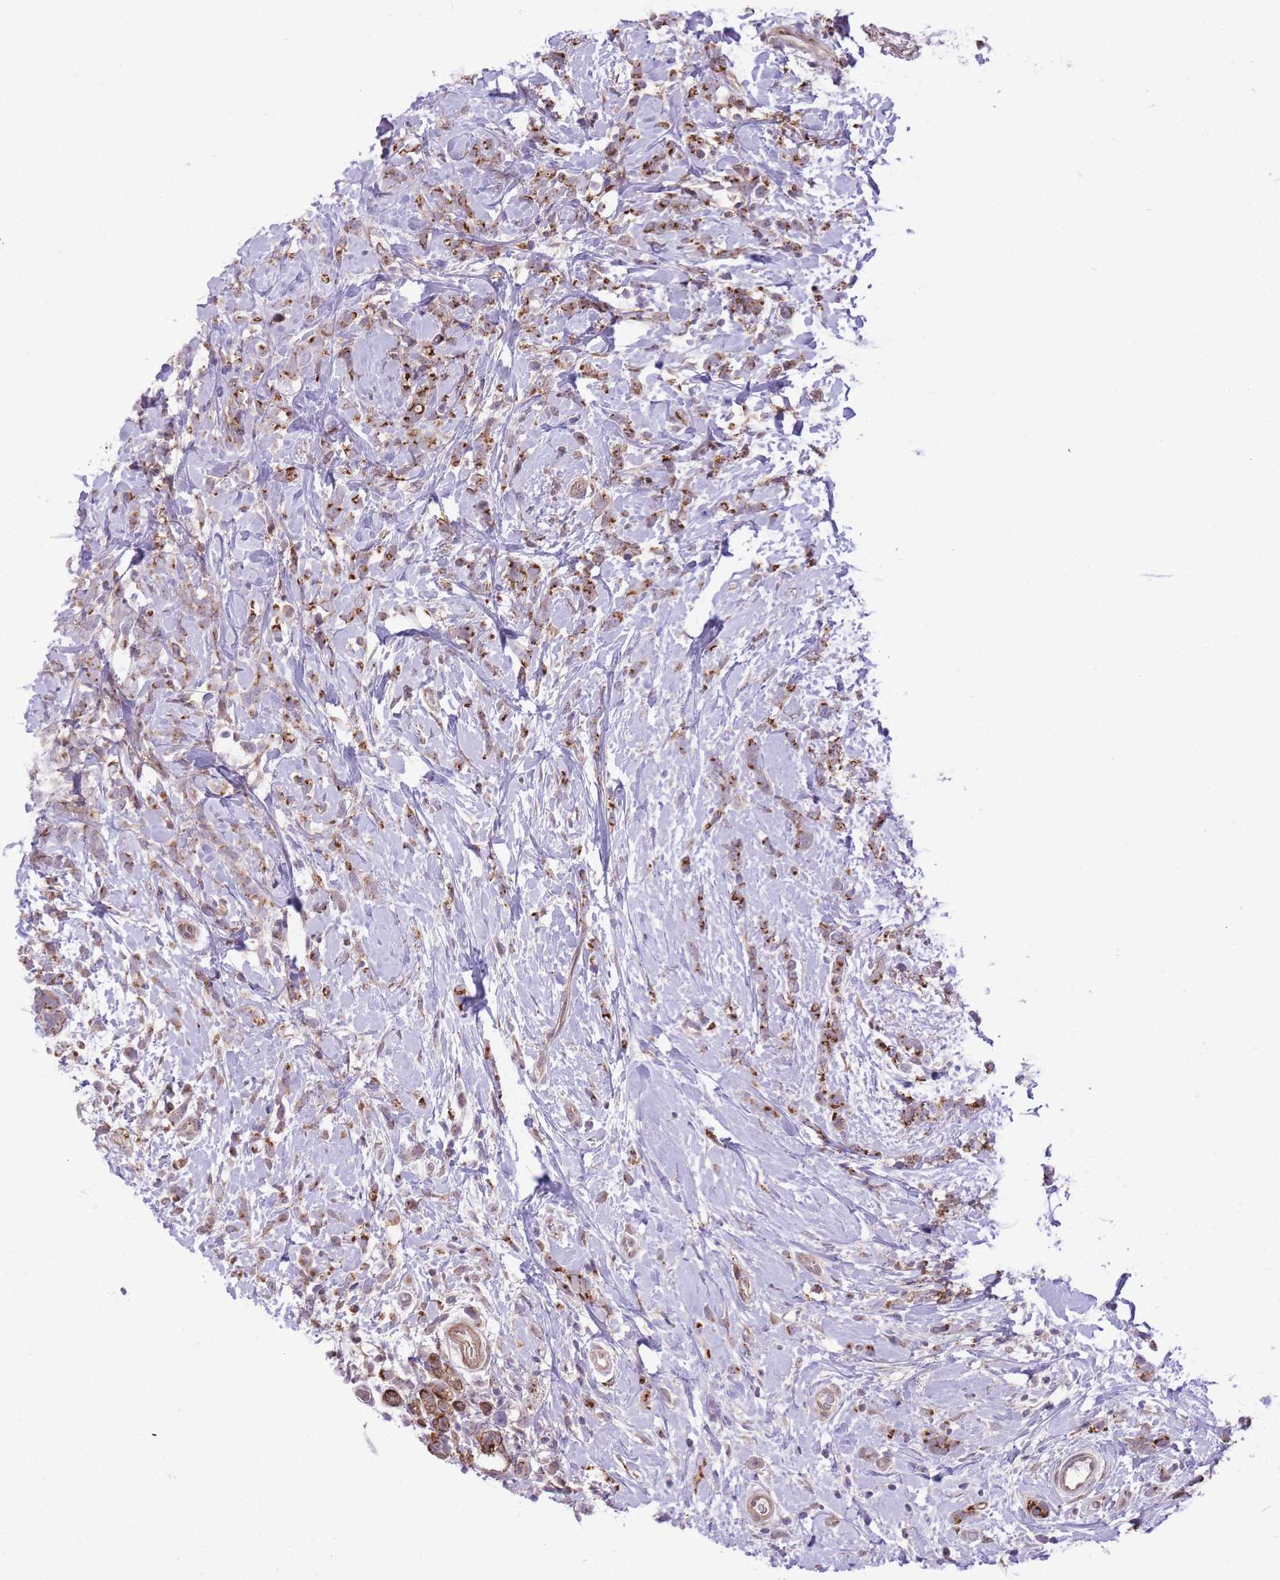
{"staining": {"intensity": "strong", "quantity": ">75%", "location": "cytoplasmic/membranous"}, "tissue": "breast cancer", "cell_type": "Tumor cells", "image_type": "cancer", "snomed": [{"axis": "morphology", "description": "Lobular carcinoma"}, {"axis": "topography", "description": "Breast"}], "caption": "Brown immunohistochemical staining in human breast cancer shows strong cytoplasmic/membranous positivity in about >75% of tumor cells. The staining is performed using DAB (3,3'-diaminobenzidine) brown chromogen to label protein expression. The nuclei are counter-stained blue using hematoxylin.", "gene": "ZBED5", "patient": {"sex": "female", "age": 58}}